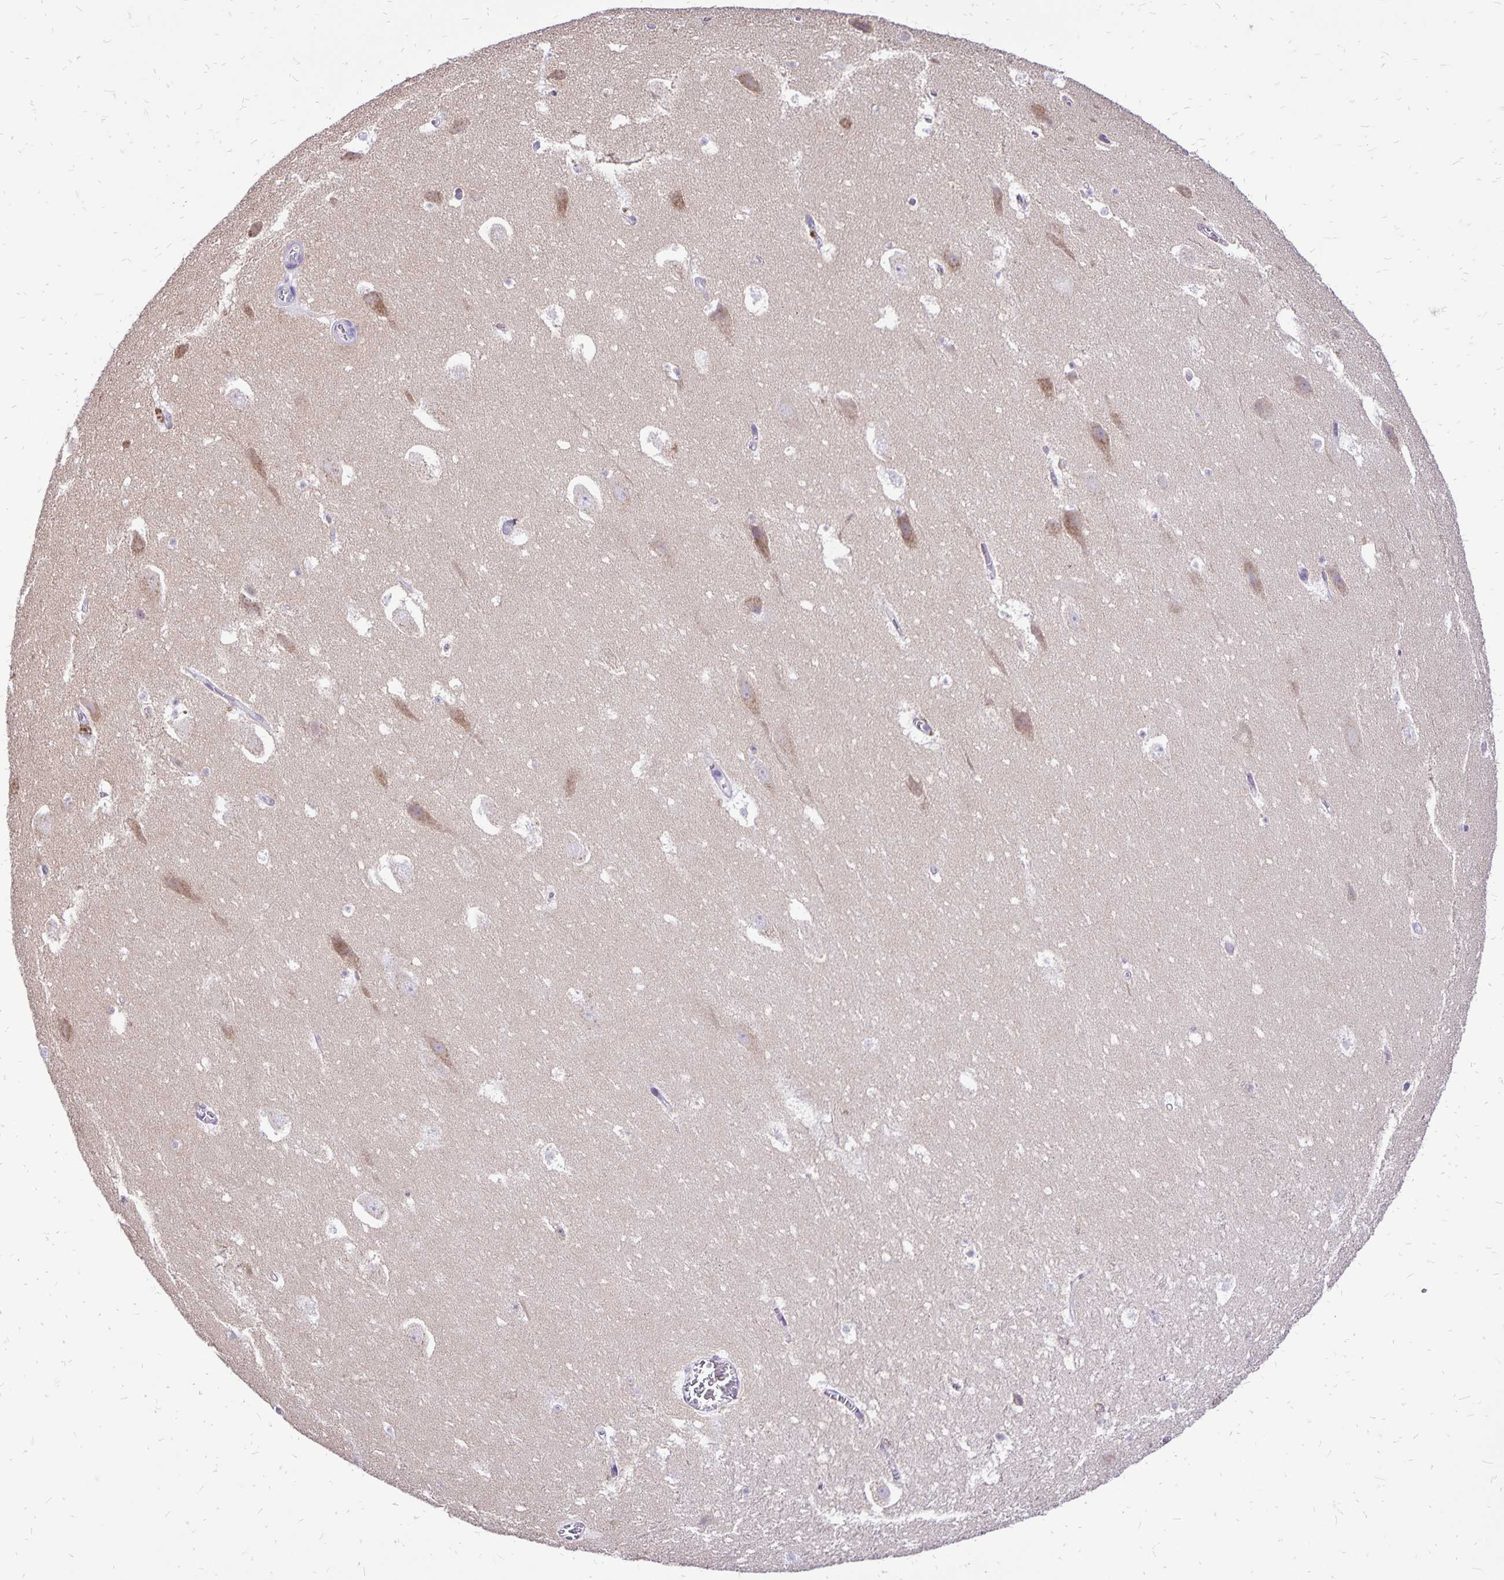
{"staining": {"intensity": "negative", "quantity": "none", "location": "none"}, "tissue": "hippocampus", "cell_type": "Glial cells", "image_type": "normal", "snomed": [{"axis": "morphology", "description": "Normal tissue, NOS"}, {"axis": "topography", "description": "Hippocampus"}], "caption": "IHC histopathology image of normal human hippocampus stained for a protein (brown), which reveals no staining in glial cells. (Brightfield microscopy of DAB IHC at high magnification).", "gene": "EIF5A", "patient": {"sex": "female", "age": 42}}